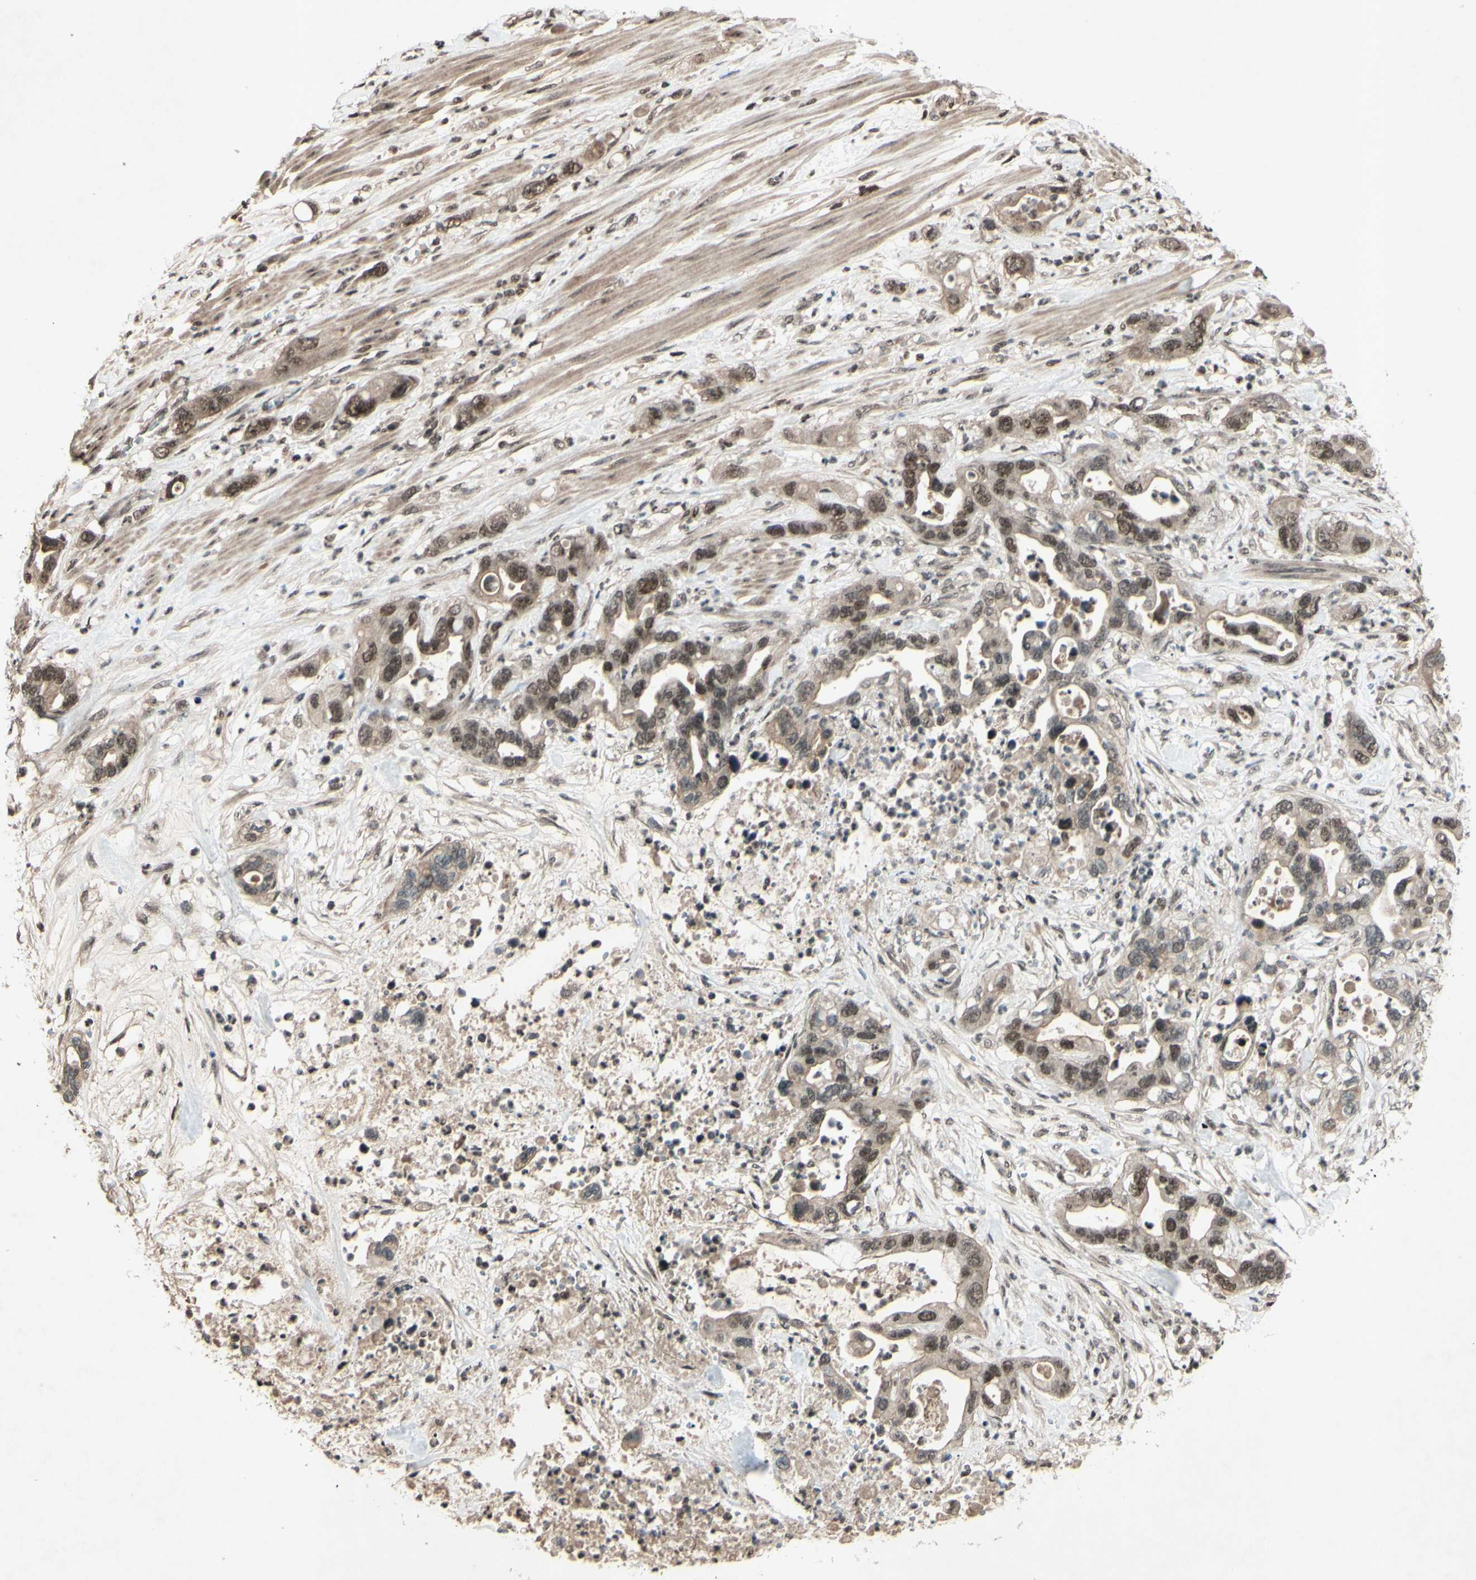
{"staining": {"intensity": "moderate", "quantity": ">75%", "location": "nuclear"}, "tissue": "pancreatic cancer", "cell_type": "Tumor cells", "image_type": "cancer", "snomed": [{"axis": "morphology", "description": "Adenocarcinoma, NOS"}, {"axis": "topography", "description": "Pancreas"}], "caption": "Pancreatic cancer tissue reveals moderate nuclear staining in about >75% of tumor cells, visualized by immunohistochemistry. (DAB (3,3'-diaminobenzidine) = brown stain, brightfield microscopy at high magnification).", "gene": "SNW1", "patient": {"sex": "female", "age": 71}}